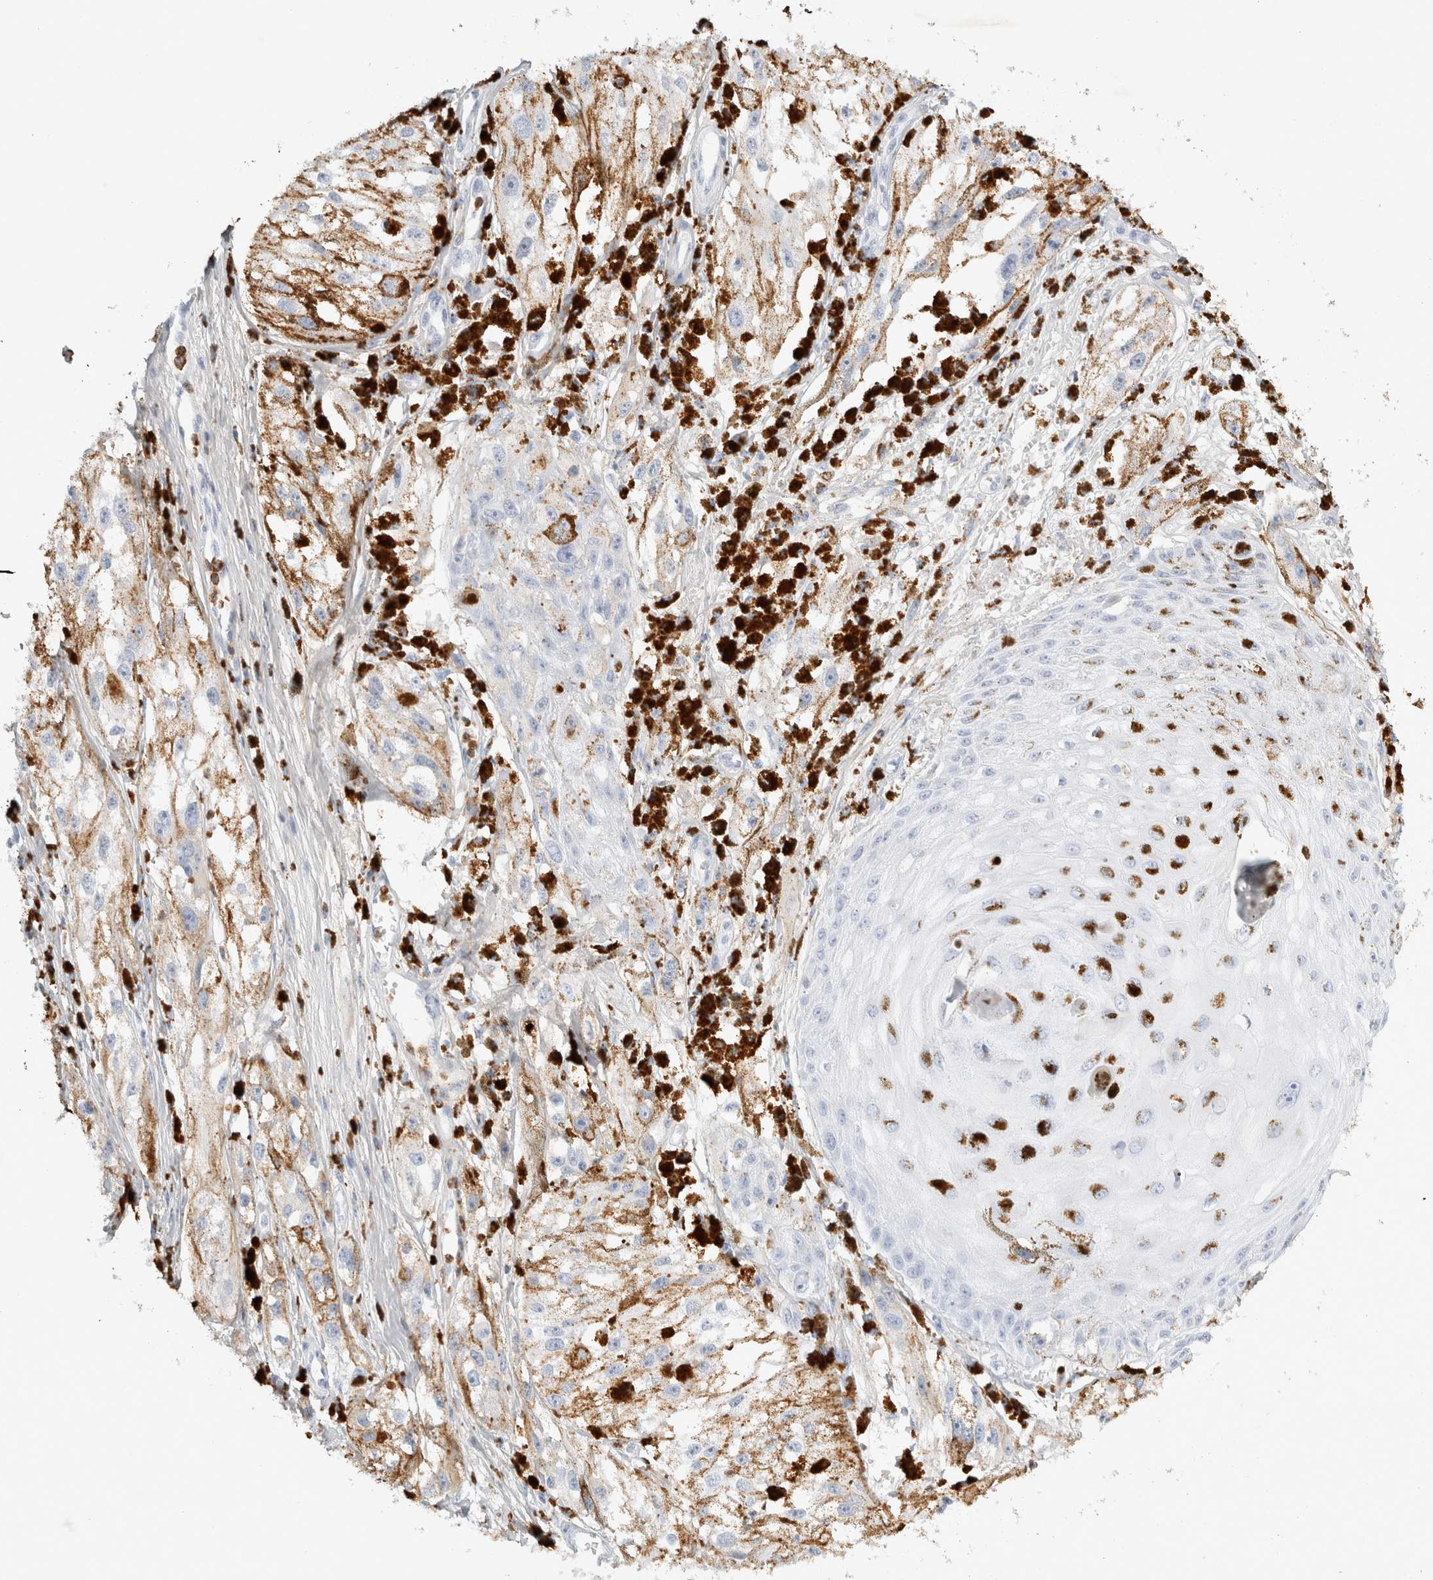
{"staining": {"intensity": "negative", "quantity": "none", "location": "none"}, "tissue": "melanoma", "cell_type": "Tumor cells", "image_type": "cancer", "snomed": [{"axis": "morphology", "description": "Malignant melanoma, NOS"}, {"axis": "topography", "description": "Skin"}], "caption": "IHC micrograph of melanoma stained for a protein (brown), which shows no staining in tumor cells.", "gene": "FGL2", "patient": {"sex": "male", "age": 88}}